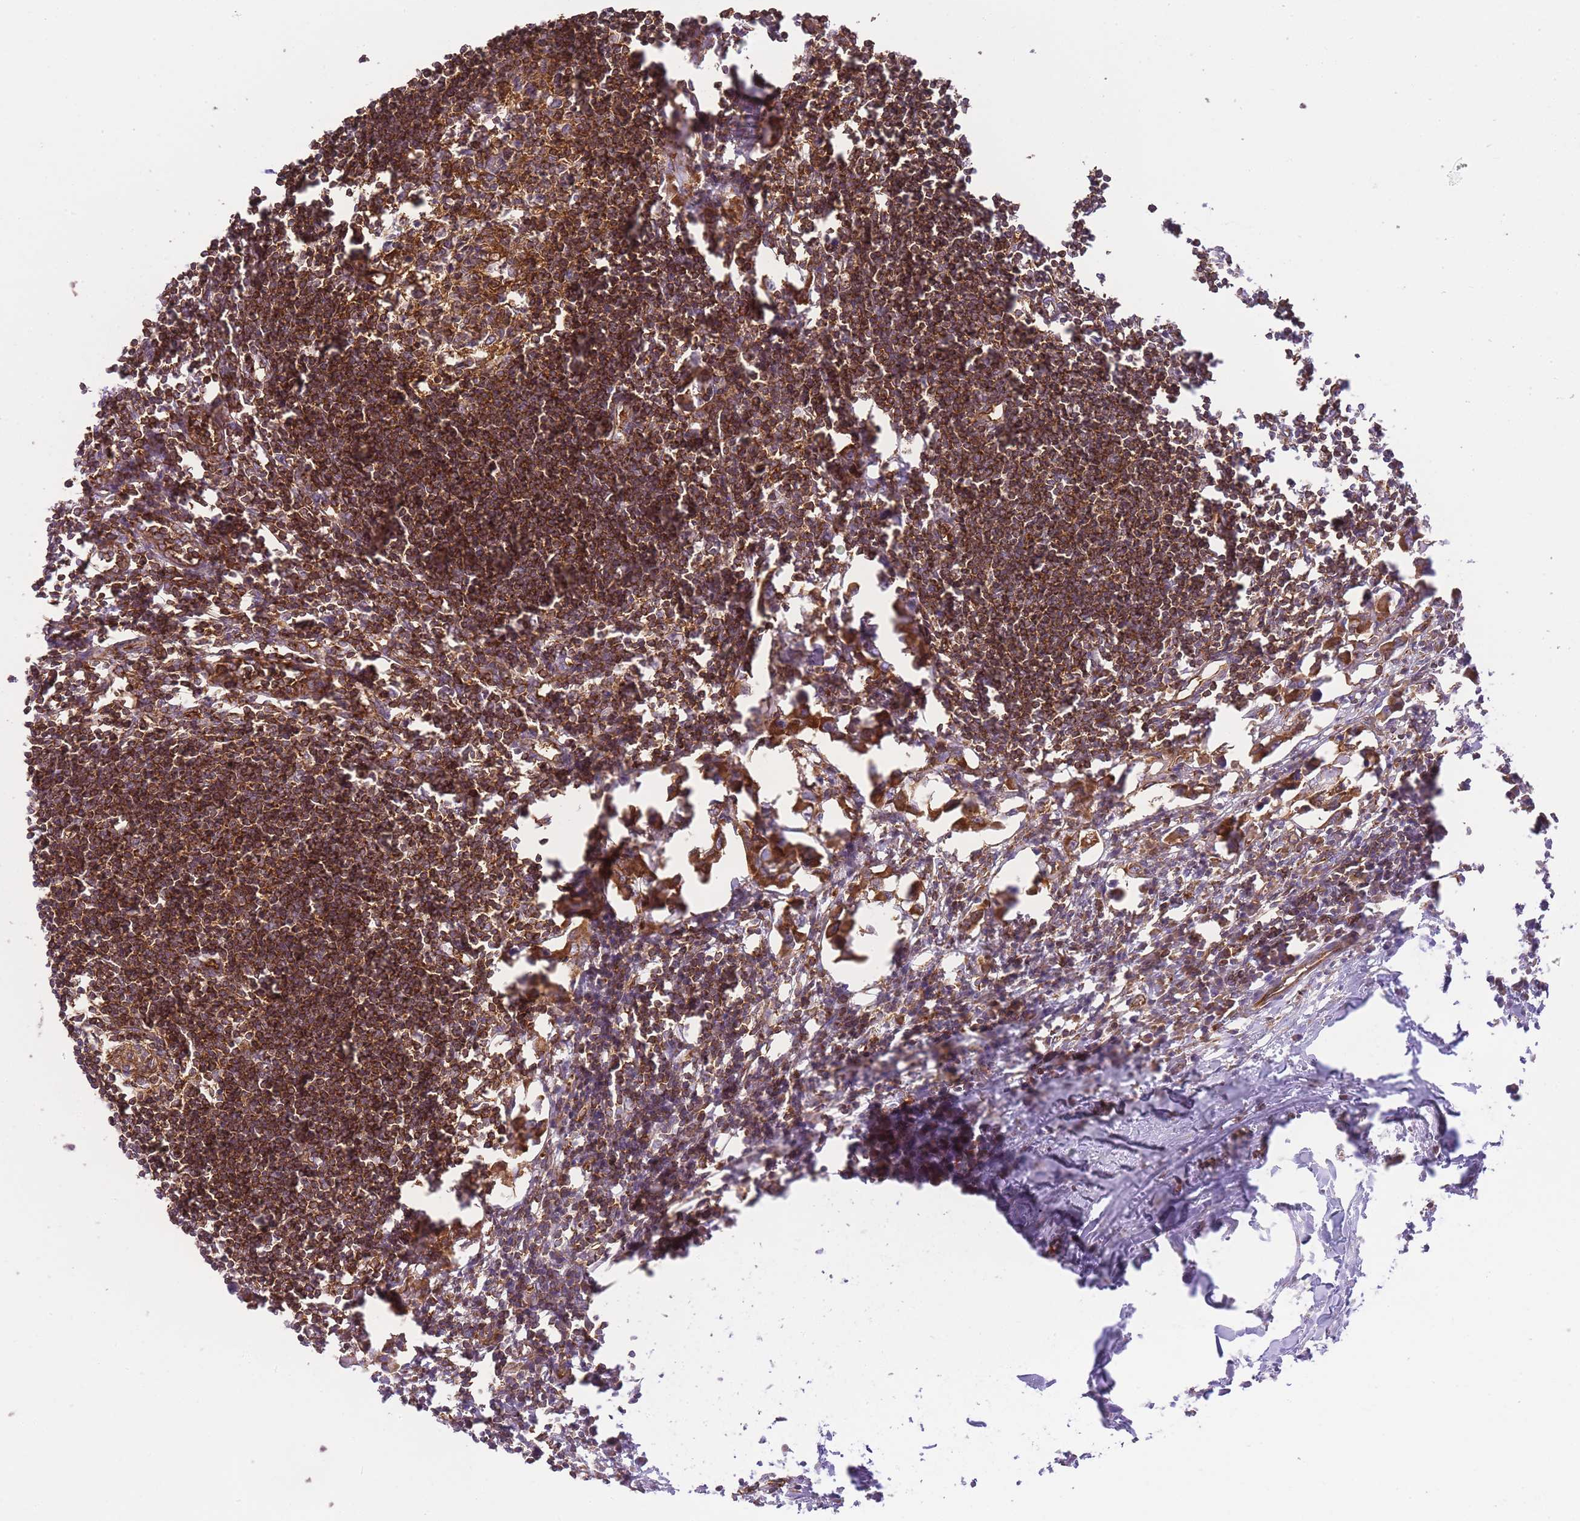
{"staining": {"intensity": "moderate", "quantity": ">75%", "location": "cytoplasmic/membranous"}, "tissue": "lymph node", "cell_type": "Germinal center cells", "image_type": "normal", "snomed": [{"axis": "morphology", "description": "Normal tissue, NOS"}, {"axis": "morphology", "description": "Malignant melanoma, Metastatic site"}, {"axis": "topography", "description": "Lymph node"}], "caption": "DAB immunohistochemical staining of benign lymph node displays moderate cytoplasmic/membranous protein positivity in about >75% of germinal center cells.", "gene": "MSN", "patient": {"sex": "male", "age": 41}}